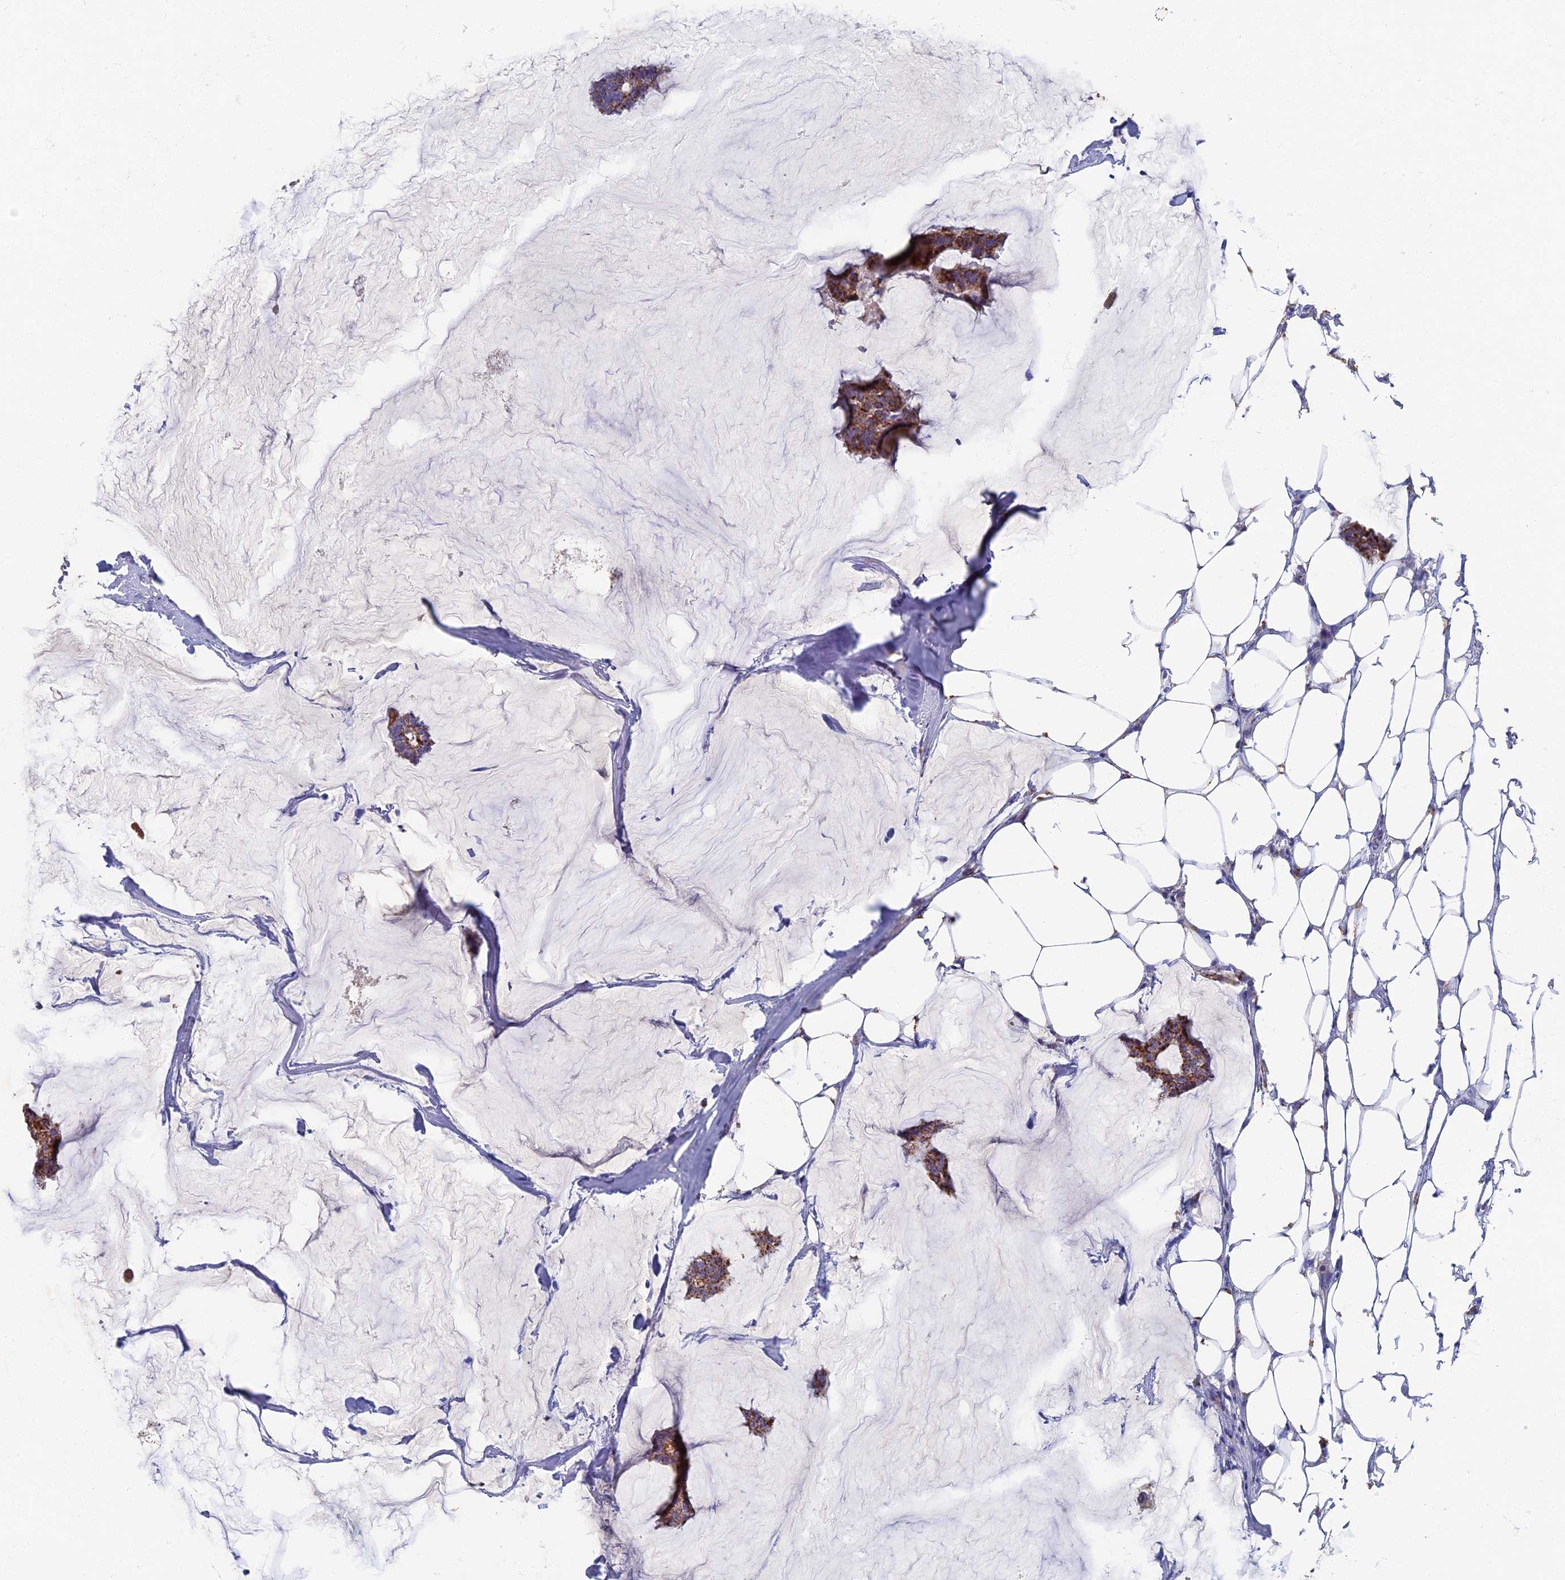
{"staining": {"intensity": "moderate", "quantity": ">75%", "location": "cytoplasmic/membranous"}, "tissue": "breast cancer", "cell_type": "Tumor cells", "image_type": "cancer", "snomed": [{"axis": "morphology", "description": "Duct carcinoma"}, {"axis": "topography", "description": "Breast"}], "caption": "Immunohistochemical staining of breast cancer demonstrates moderate cytoplasmic/membranous protein staining in about >75% of tumor cells.", "gene": "OAT", "patient": {"sex": "female", "age": 93}}